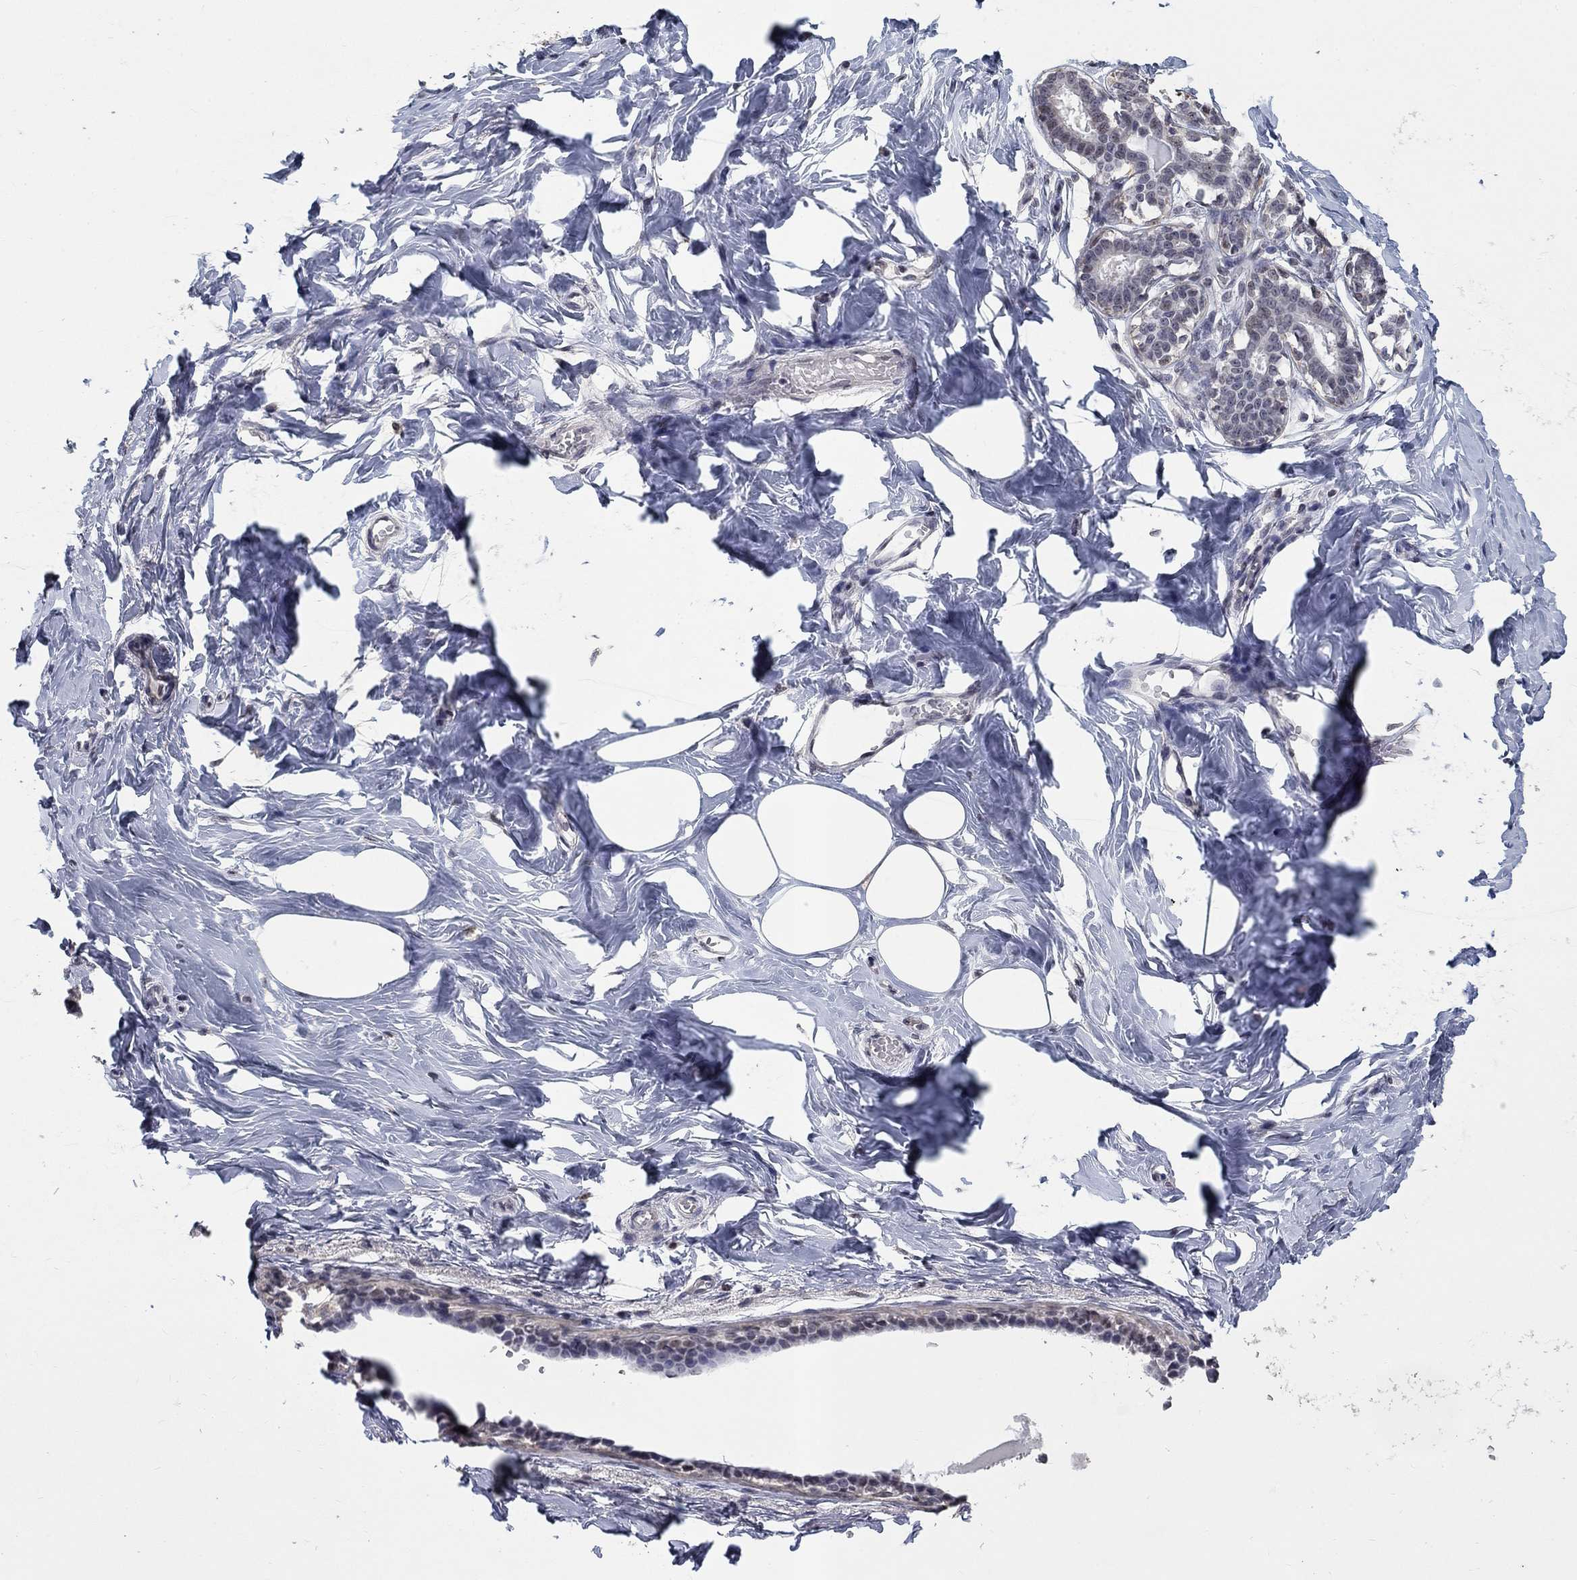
{"staining": {"intensity": "negative", "quantity": "none", "location": "none"}, "tissue": "breast", "cell_type": "Adipocytes", "image_type": "normal", "snomed": [{"axis": "morphology", "description": "Normal tissue, NOS"}, {"axis": "morphology", "description": "Lobular carcinoma, in situ"}, {"axis": "topography", "description": "Breast"}], "caption": "Breast stained for a protein using IHC shows no staining adipocytes.", "gene": "SPATA33", "patient": {"sex": "female", "age": 35}}